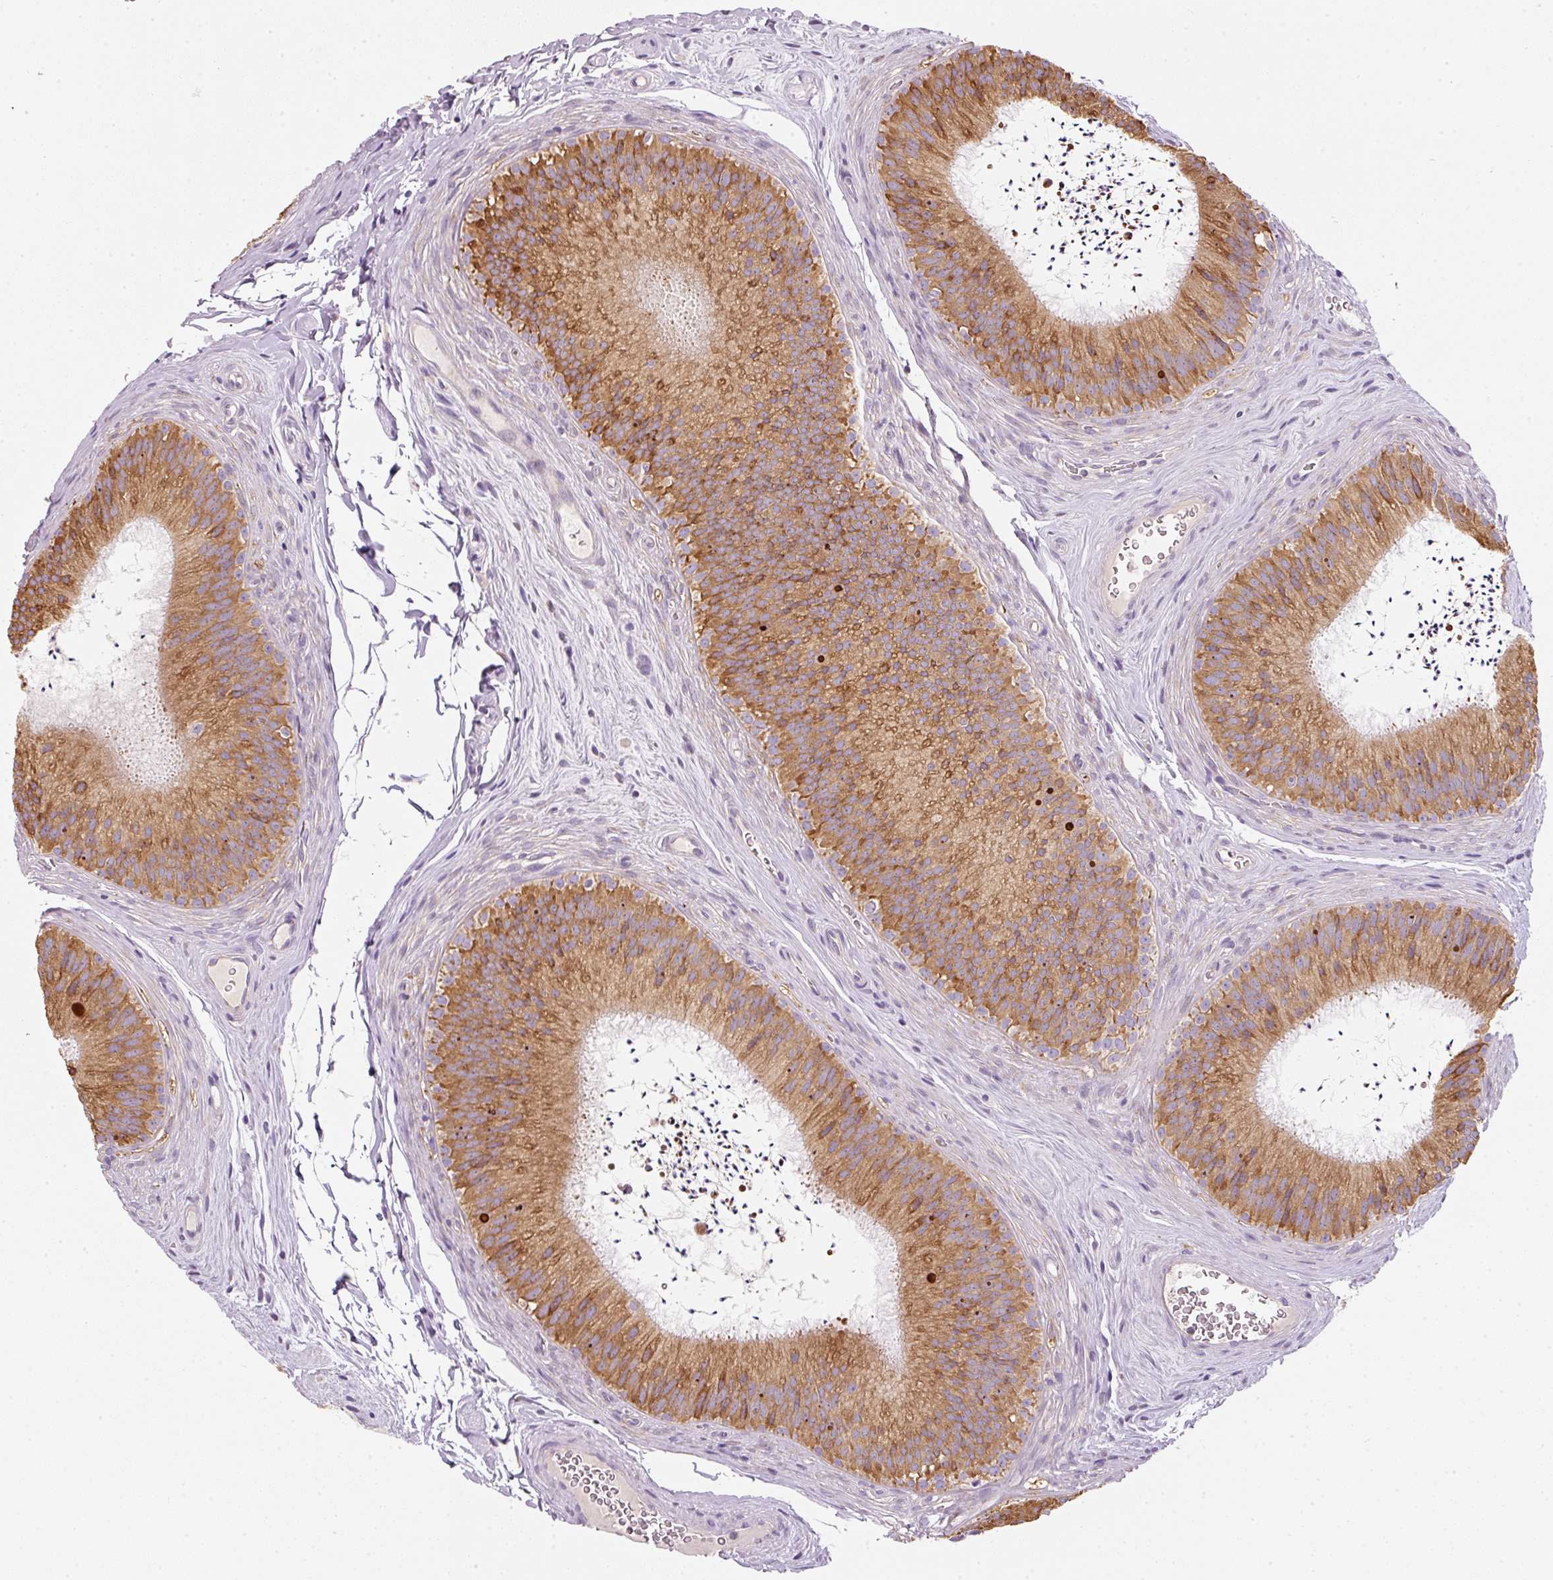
{"staining": {"intensity": "strong", "quantity": ">75%", "location": "cytoplasmic/membranous"}, "tissue": "epididymis", "cell_type": "Glandular cells", "image_type": "normal", "snomed": [{"axis": "morphology", "description": "Normal tissue, NOS"}, {"axis": "topography", "description": "Epididymis"}], "caption": "This image shows unremarkable epididymis stained with IHC to label a protein in brown. The cytoplasmic/membranous of glandular cells show strong positivity for the protein. Nuclei are counter-stained blue.", "gene": "MORN4", "patient": {"sex": "male", "age": 24}}